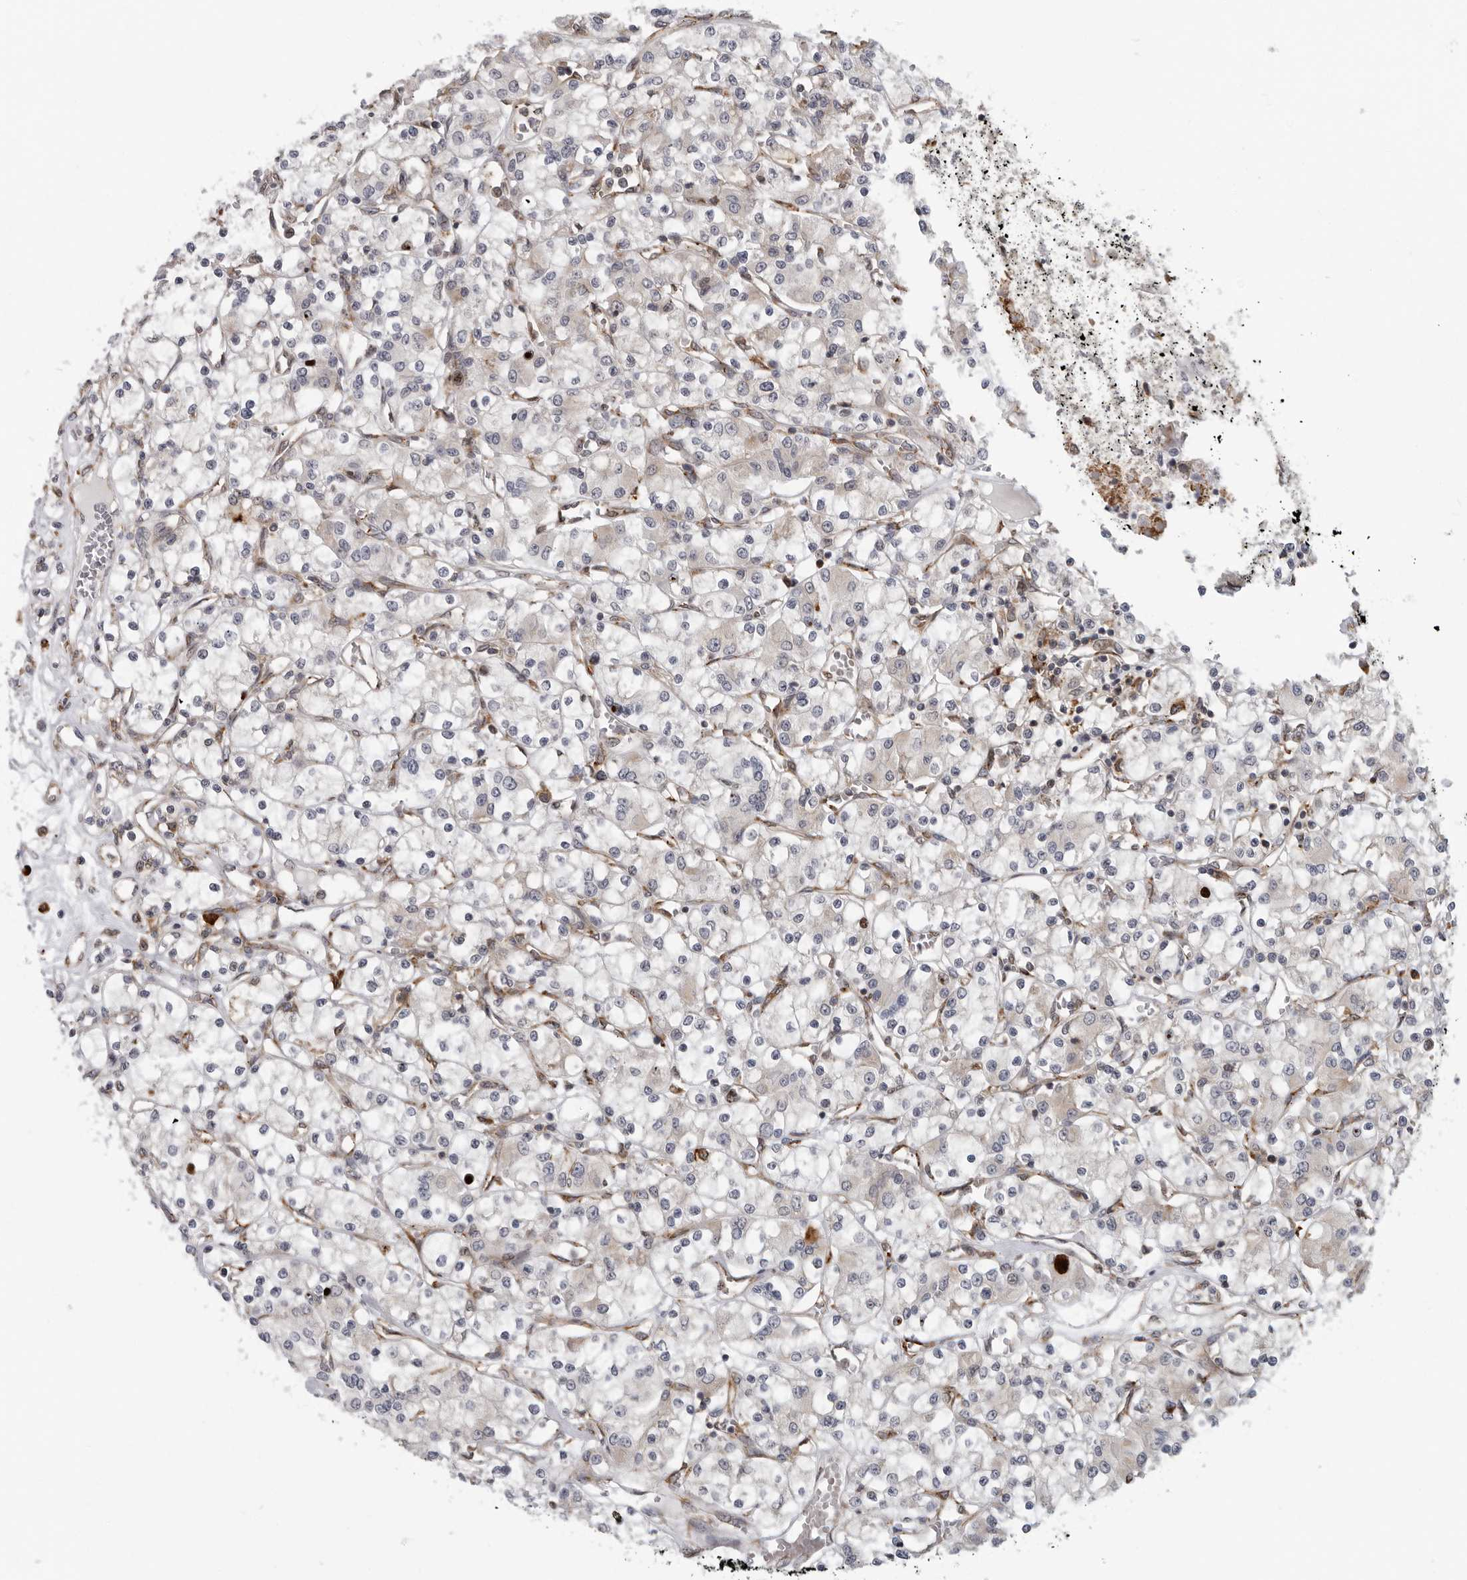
{"staining": {"intensity": "negative", "quantity": "none", "location": "none"}, "tissue": "renal cancer", "cell_type": "Tumor cells", "image_type": "cancer", "snomed": [{"axis": "morphology", "description": "Adenocarcinoma, NOS"}, {"axis": "topography", "description": "Kidney"}], "caption": "Immunohistochemistry of renal adenocarcinoma displays no positivity in tumor cells. (Immunohistochemistry (ihc), brightfield microscopy, high magnification).", "gene": "ALPK2", "patient": {"sex": "female", "age": 59}}